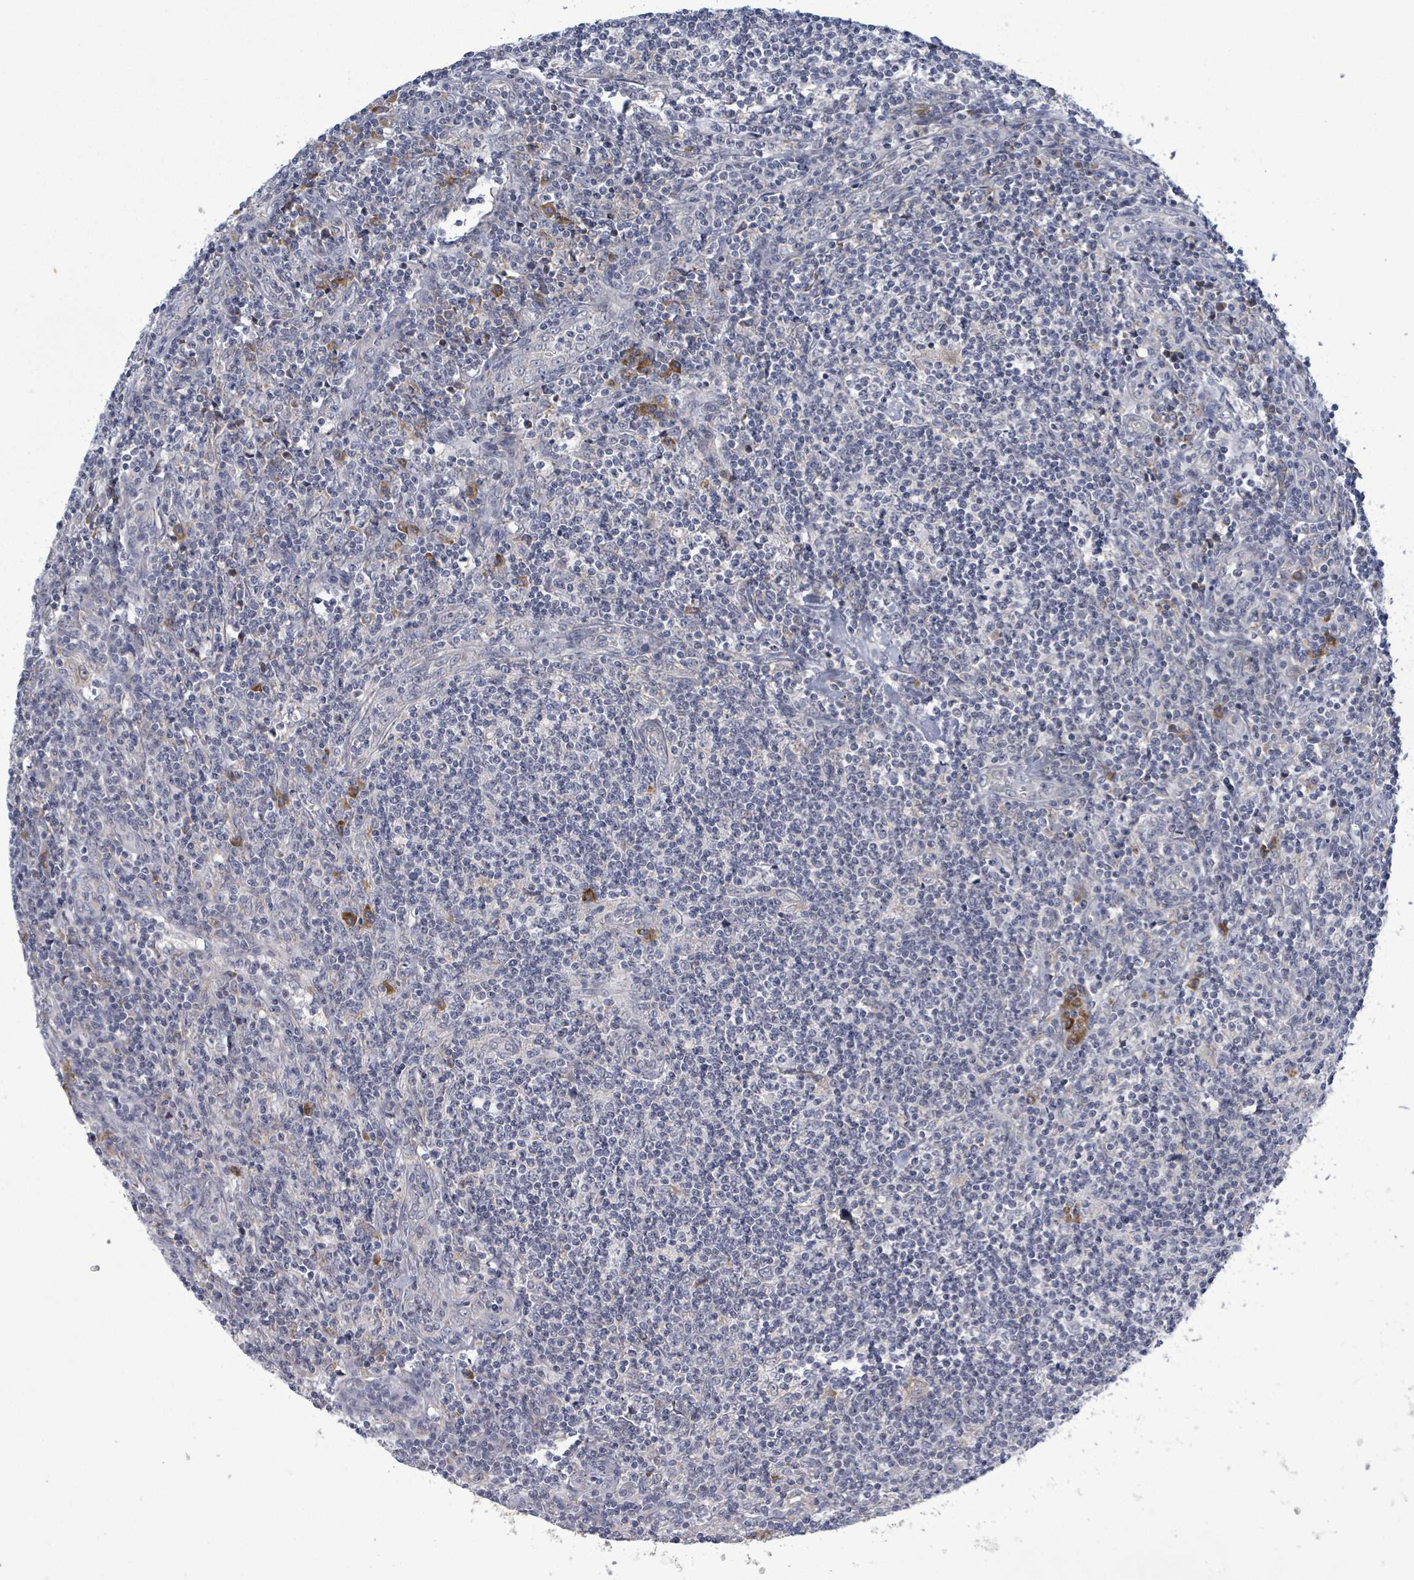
{"staining": {"intensity": "negative", "quantity": "none", "location": "none"}, "tissue": "lymphoma", "cell_type": "Tumor cells", "image_type": "cancer", "snomed": [{"axis": "morphology", "description": "Hodgkin's disease, NOS"}, {"axis": "topography", "description": "Lymph node"}], "caption": "A high-resolution photomicrograph shows immunohistochemistry (IHC) staining of Hodgkin's disease, which demonstrates no significant positivity in tumor cells.", "gene": "ATP13A1", "patient": {"sex": "male", "age": 83}}